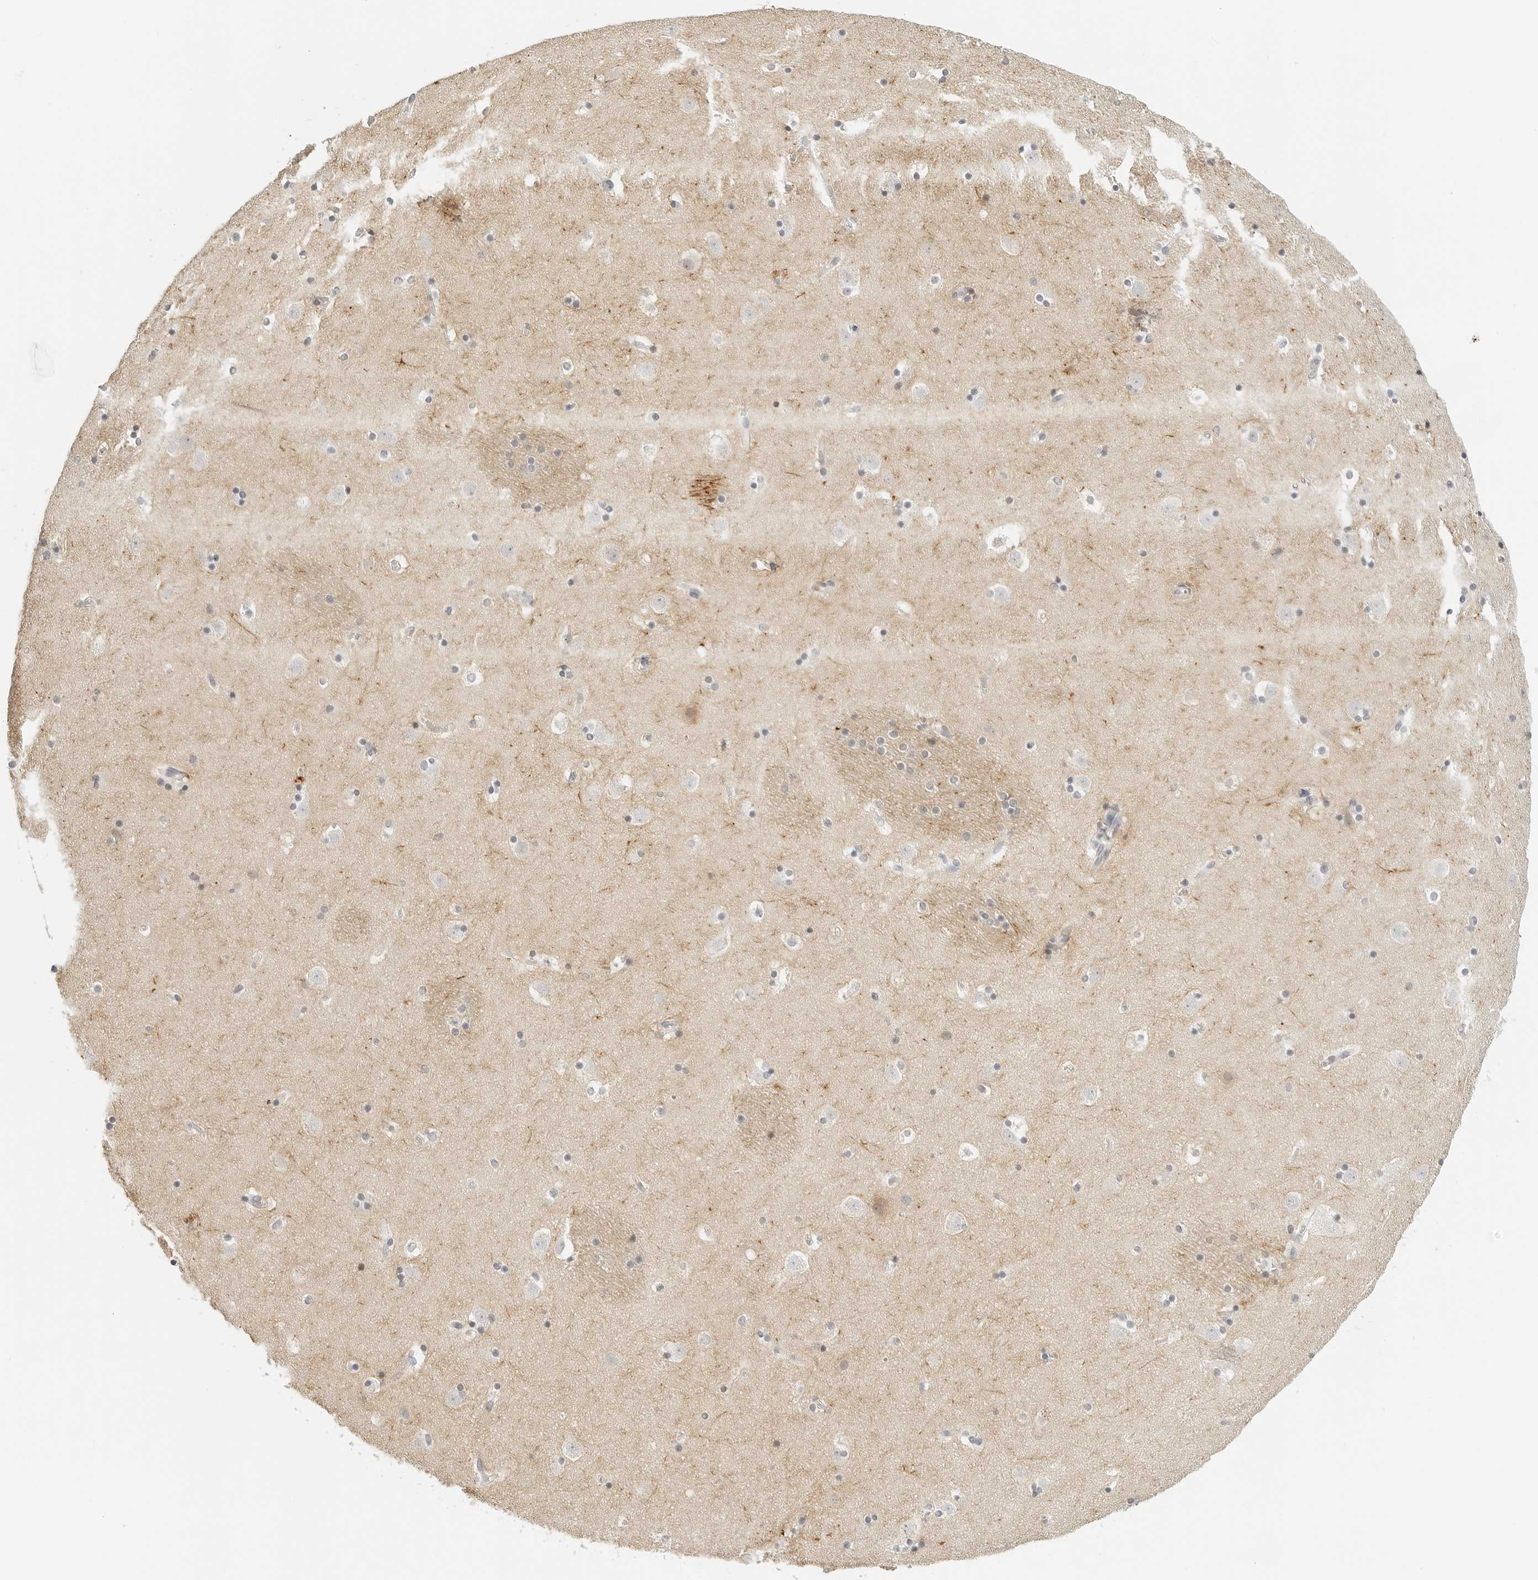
{"staining": {"intensity": "weak", "quantity": "<25%", "location": "cytoplasmic/membranous"}, "tissue": "caudate", "cell_type": "Glial cells", "image_type": "normal", "snomed": [{"axis": "morphology", "description": "Normal tissue, NOS"}, {"axis": "topography", "description": "Lateral ventricle wall"}], "caption": "Unremarkable caudate was stained to show a protein in brown. There is no significant positivity in glial cells. The staining was performed using DAB (3,3'-diaminobenzidine) to visualize the protein expression in brown, while the nuclei were stained in blue with hematoxylin (Magnification: 20x).", "gene": "PCDH19", "patient": {"sex": "male", "age": 45}}